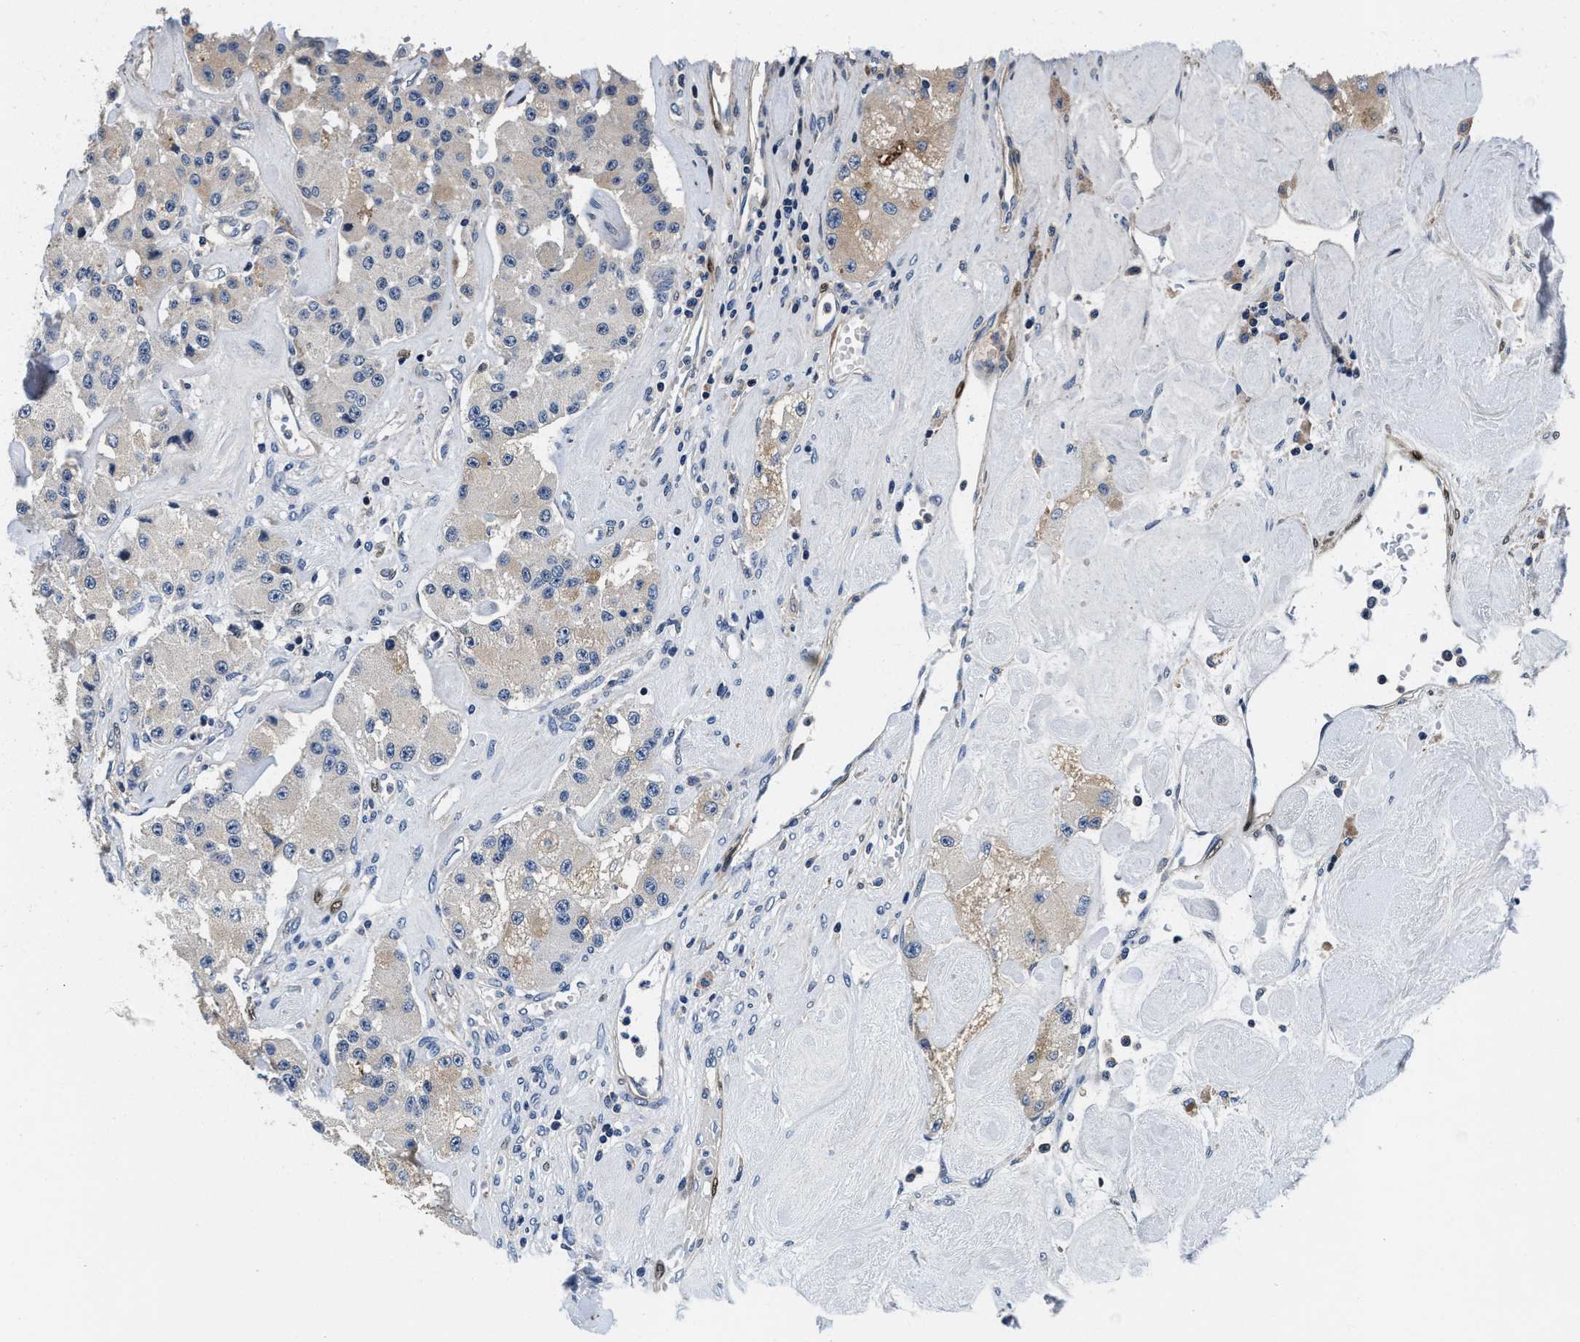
{"staining": {"intensity": "weak", "quantity": "<25%", "location": "cytoplasmic/membranous"}, "tissue": "carcinoid", "cell_type": "Tumor cells", "image_type": "cancer", "snomed": [{"axis": "morphology", "description": "Carcinoid, malignant, NOS"}, {"axis": "topography", "description": "Pancreas"}], "caption": "This is an IHC image of human carcinoid (malignant). There is no expression in tumor cells.", "gene": "ANKIB1", "patient": {"sex": "male", "age": 41}}